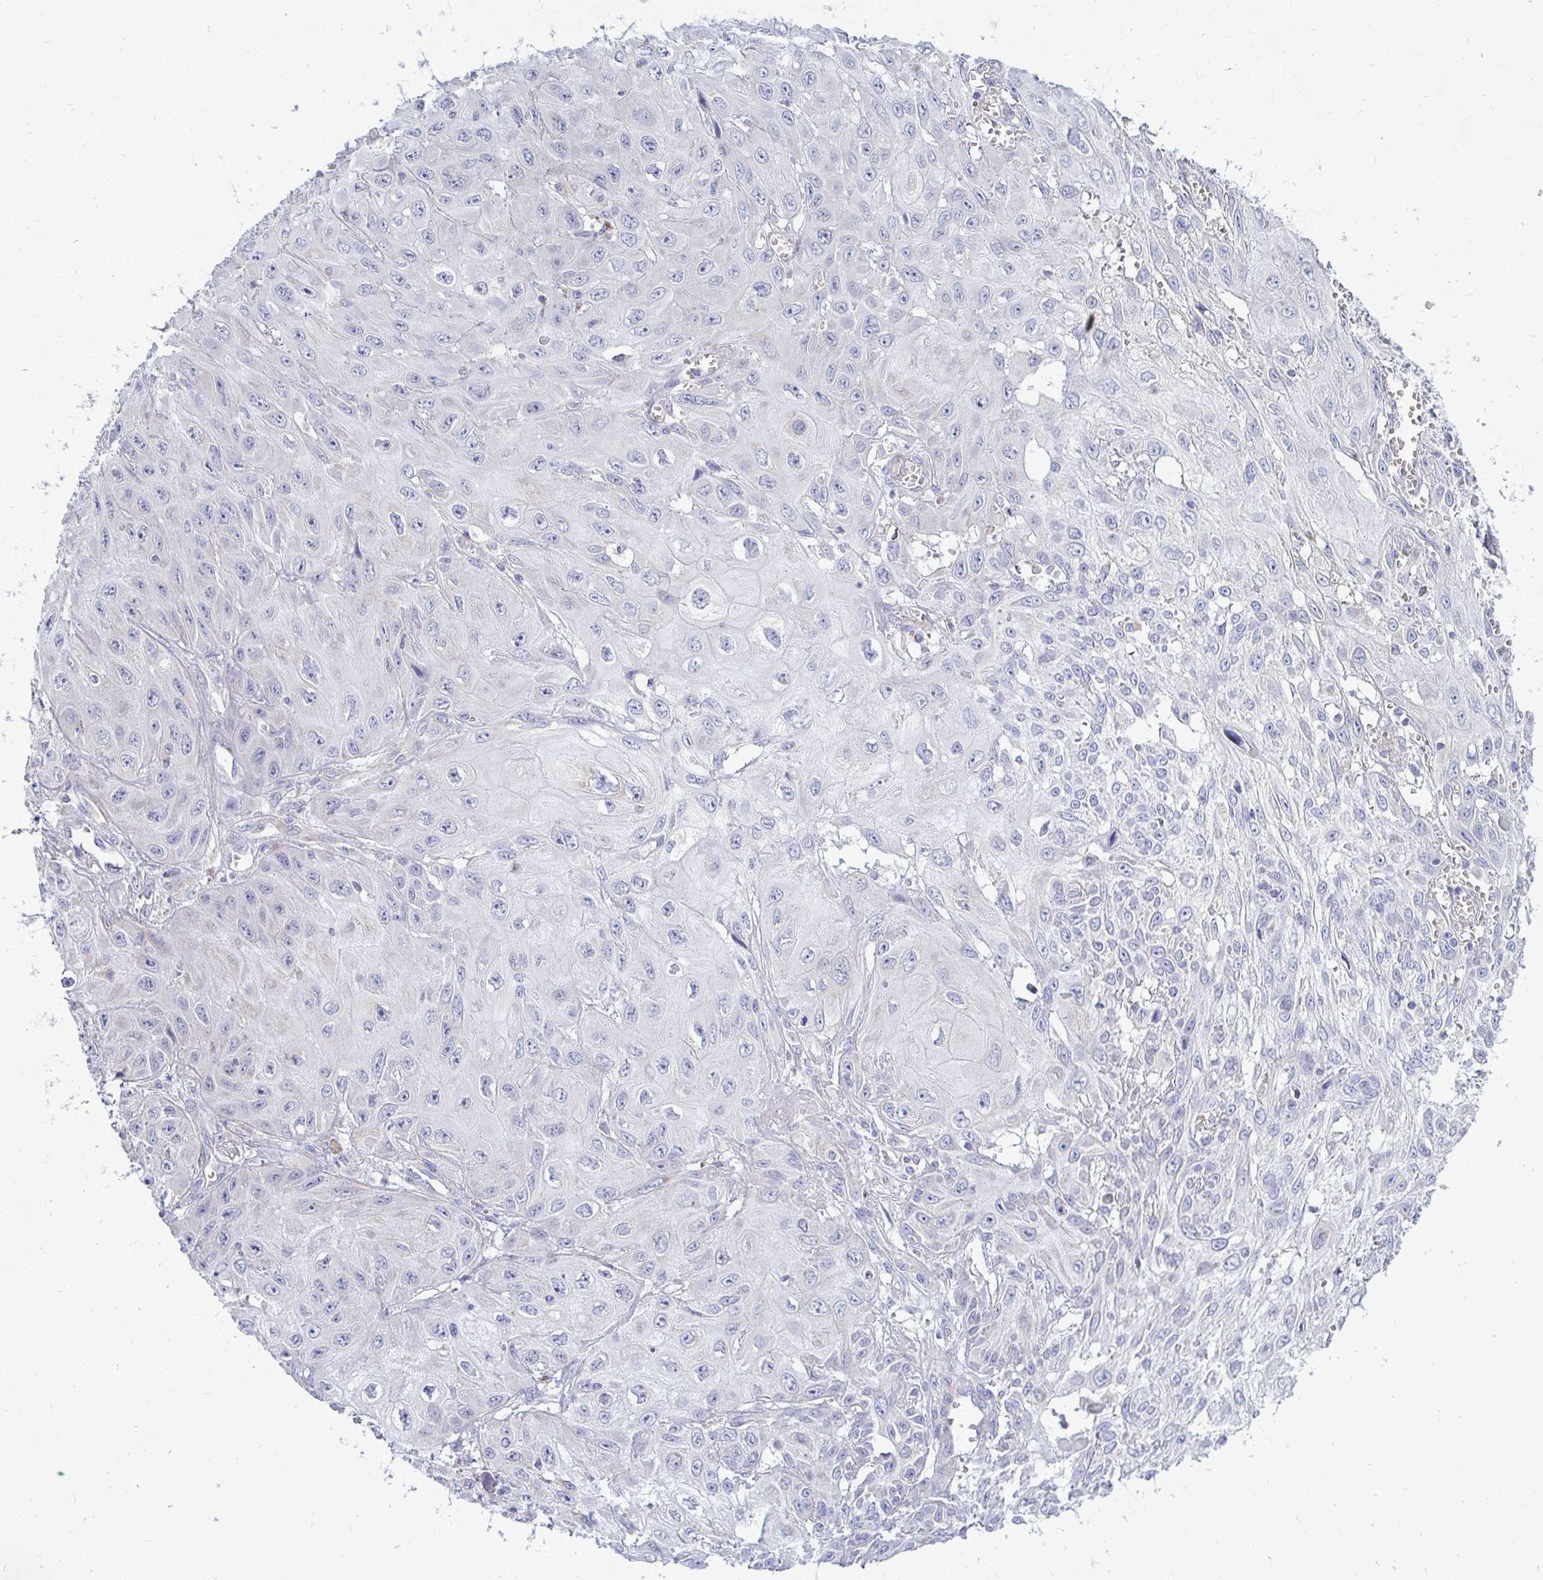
{"staining": {"intensity": "negative", "quantity": "none", "location": "none"}, "tissue": "skin cancer", "cell_type": "Tumor cells", "image_type": "cancer", "snomed": [{"axis": "morphology", "description": "Squamous cell carcinoma, NOS"}, {"axis": "topography", "description": "Skin"}, {"axis": "topography", "description": "Vulva"}], "caption": "Tumor cells show no significant expression in skin cancer (squamous cell carcinoma). (DAB (3,3'-diaminobenzidine) immunohistochemistry (IHC) visualized using brightfield microscopy, high magnification).", "gene": "OR10R2", "patient": {"sex": "female", "age": 71}}